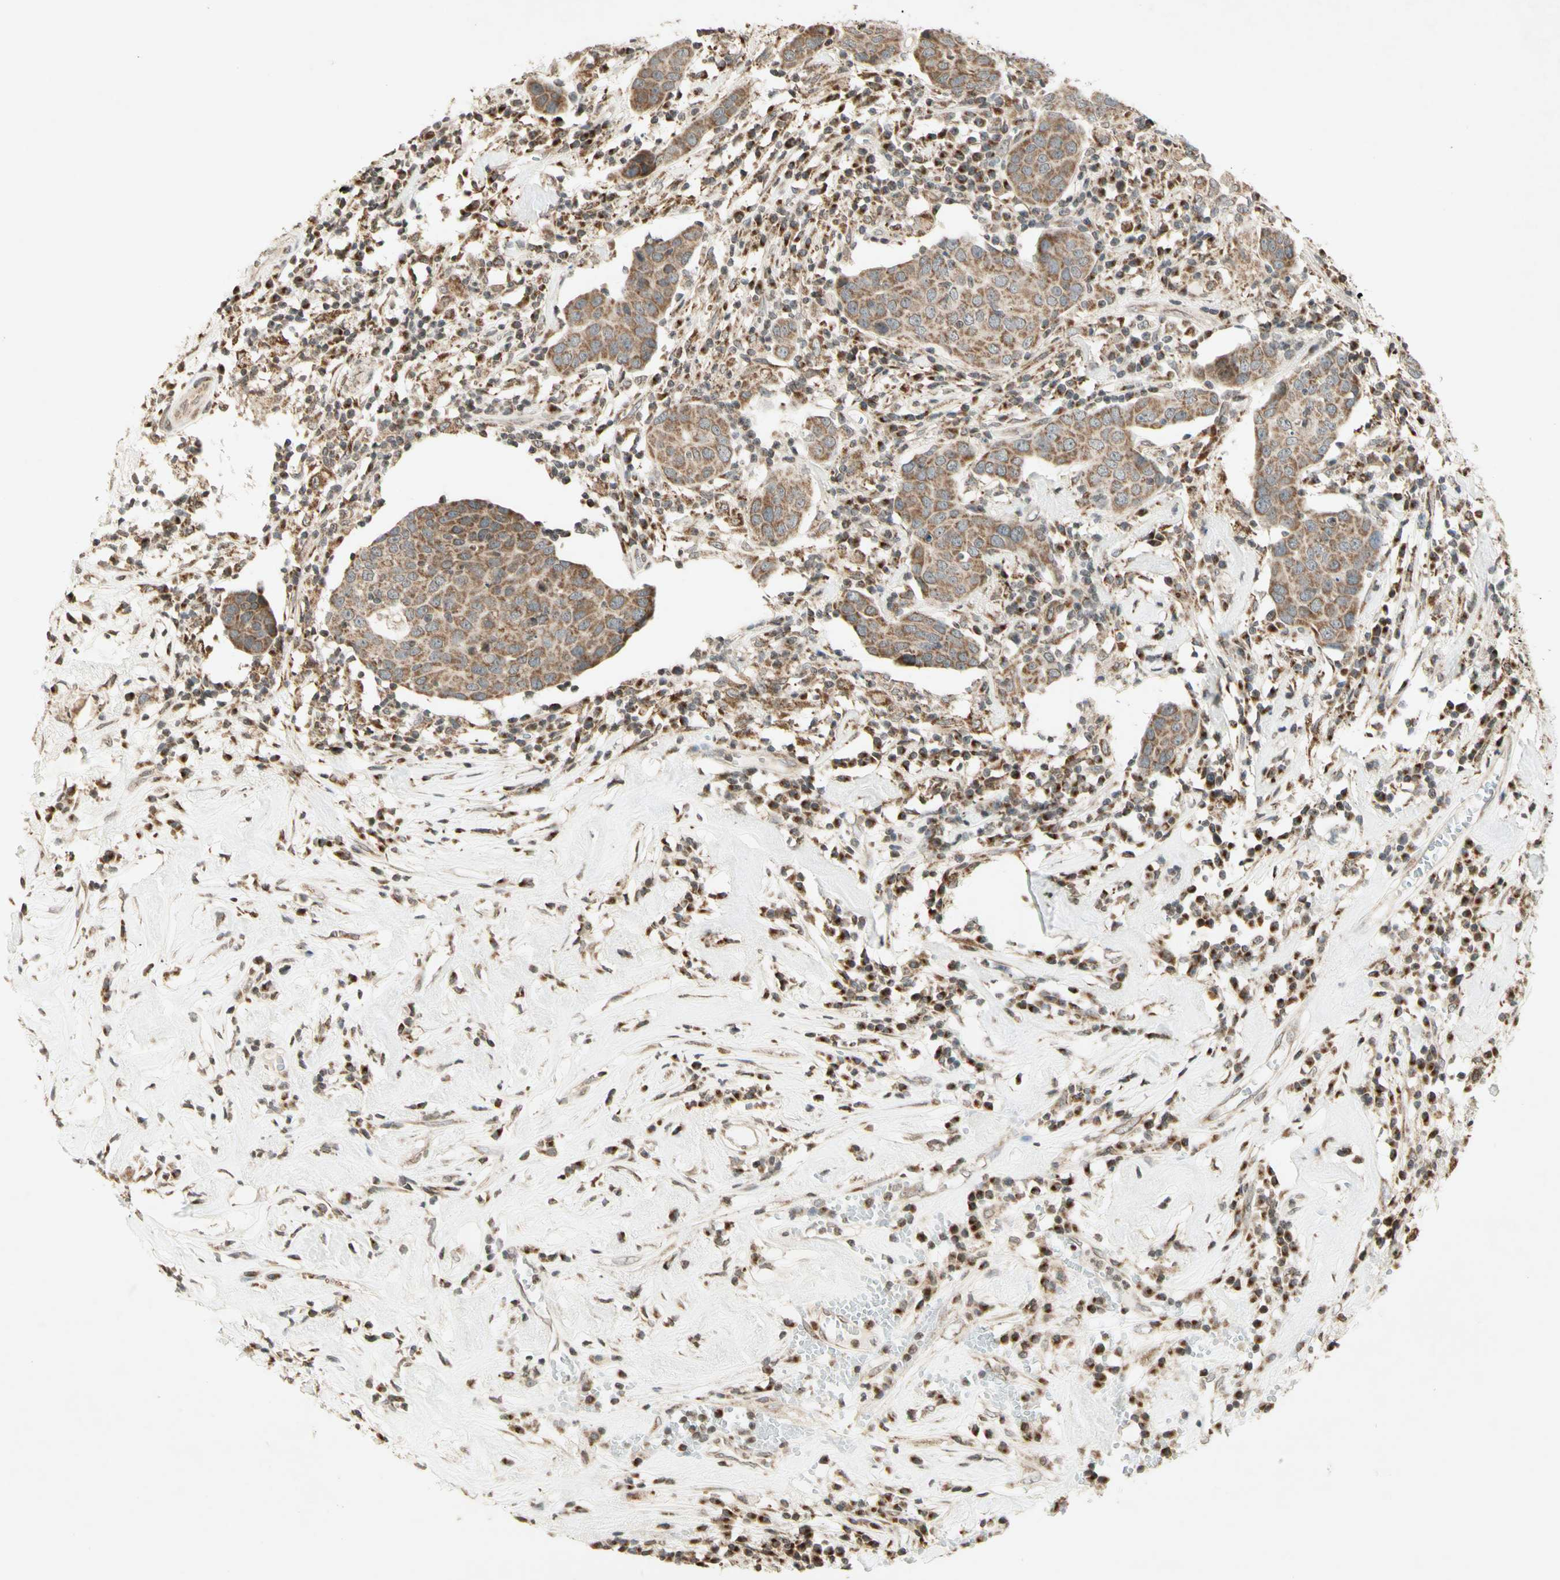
{"staining": {"intensity": "moderate", "quantity": ">75%", "location": "cytoplasmic/membranous"}, "tissue": "head and neck cancer", "cell_type": "Tumor cells", "image_type": "cancer", "snomed": [{"axis": "morphology", "description": "Adenocarcinoma, NOS"}, {"axis": "topography", "description": "Salivary gland"}, {"axis": "topography", "description": "Head-Neck"}], "caption": "Head and neck cancer was stained to show a protein in brown. There is medium levels of moderate cytoplasmic/membranous positivity in about >75% of tumor cells.", "gene": "CCNI", "patient": {"sex": "female", "age": 65}}